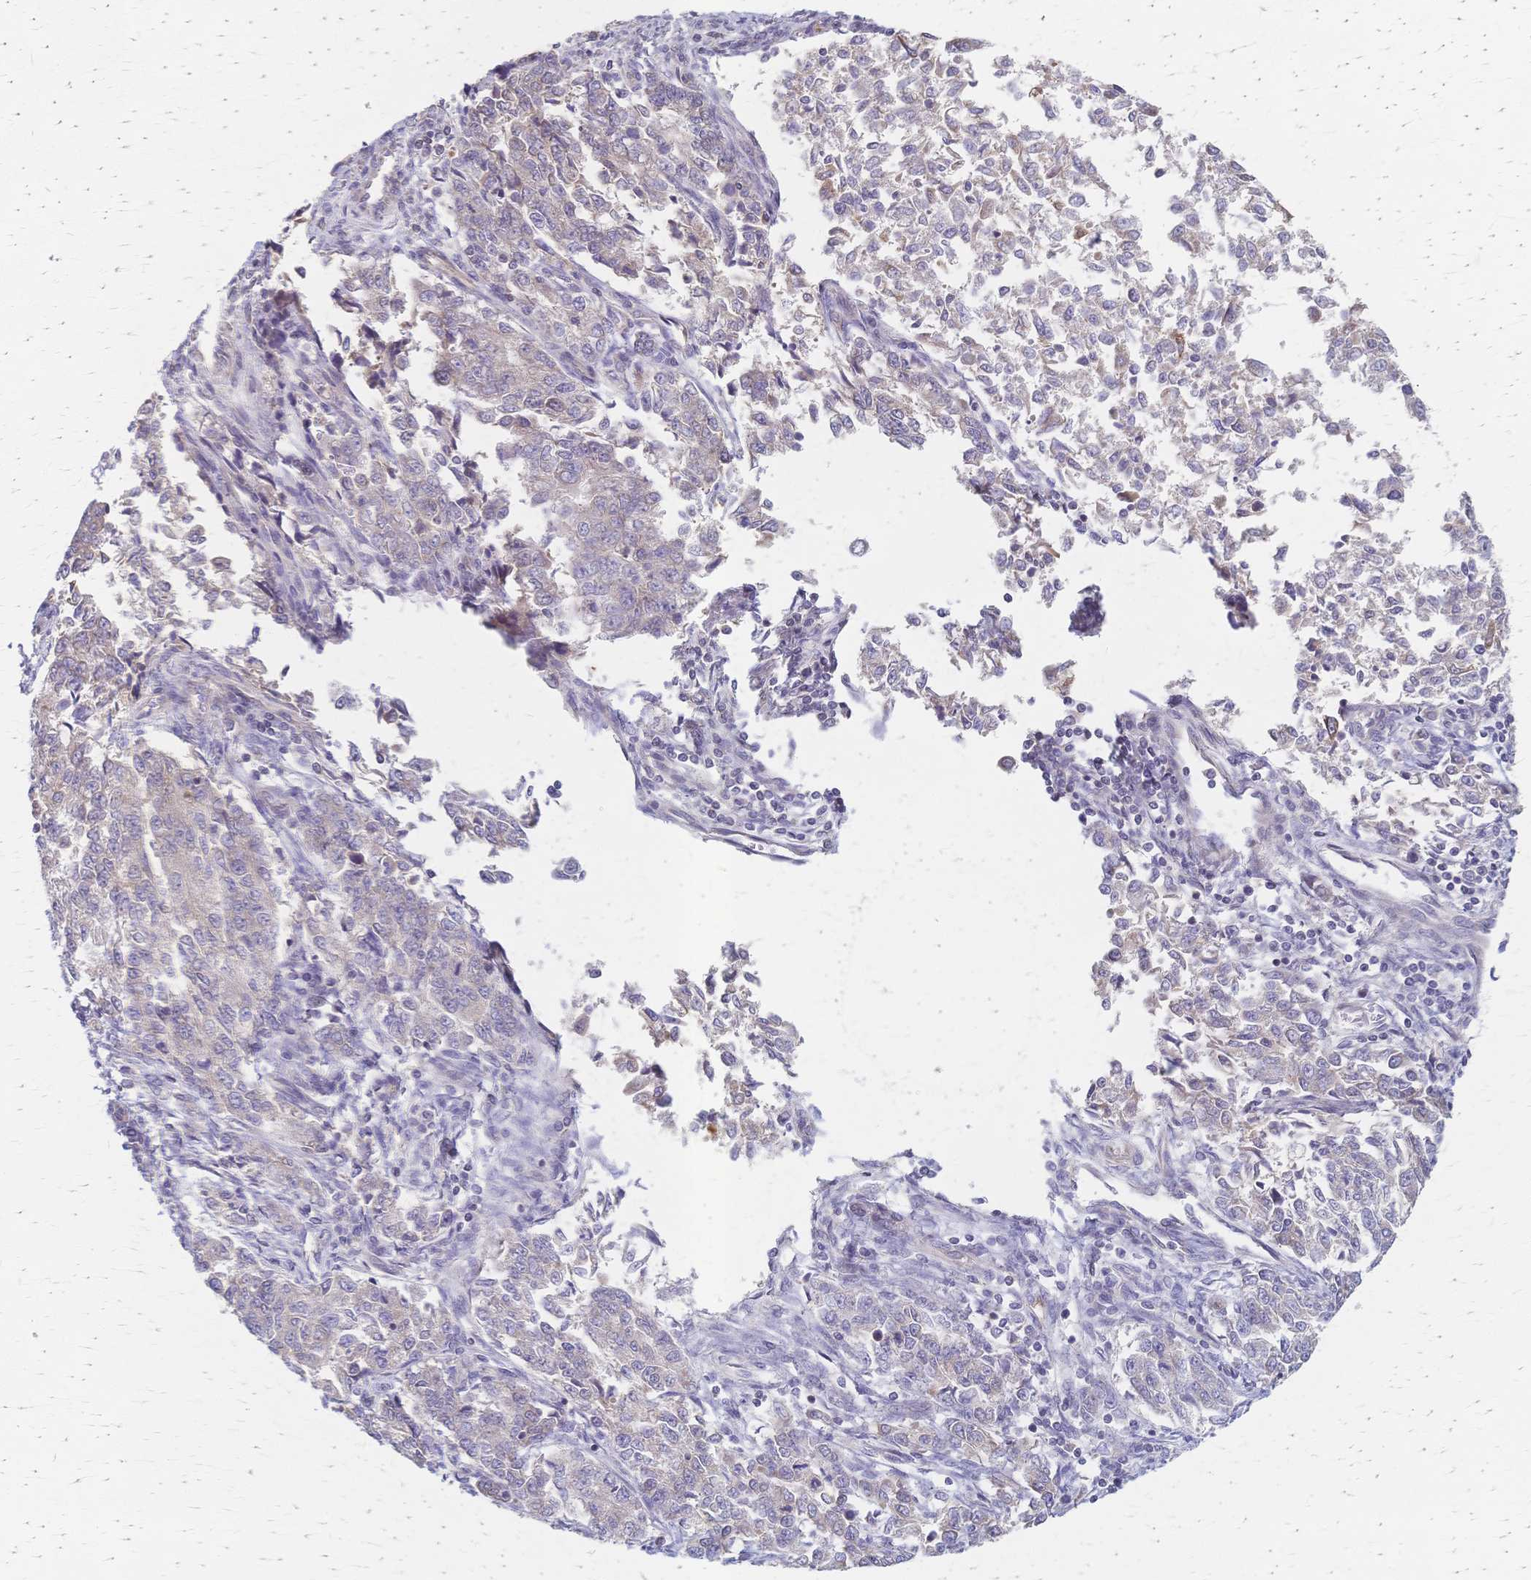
{"staining": {"intensity": "weak", "quantity": "<25%", "location": "cytoplasmic/membranous"}, "tissue": "endometrial cancer", "cell_type": "Tumor cells", "image_type": "cancer", "snomed": [{"axis": "morphology", "description": "Adenocarcinoma, NOS"}, {"axis": "topography", "description": "Endometrium"}], "caption": "DAB (3,3'-diaminobenzidine) immunohistochemical staining of human endometrial cancer (adenocarcinoma) demonstrates no significant staining in tumor cells.", "gene": "CYB5A", "patient": {"sex": "female", "age": 50}}